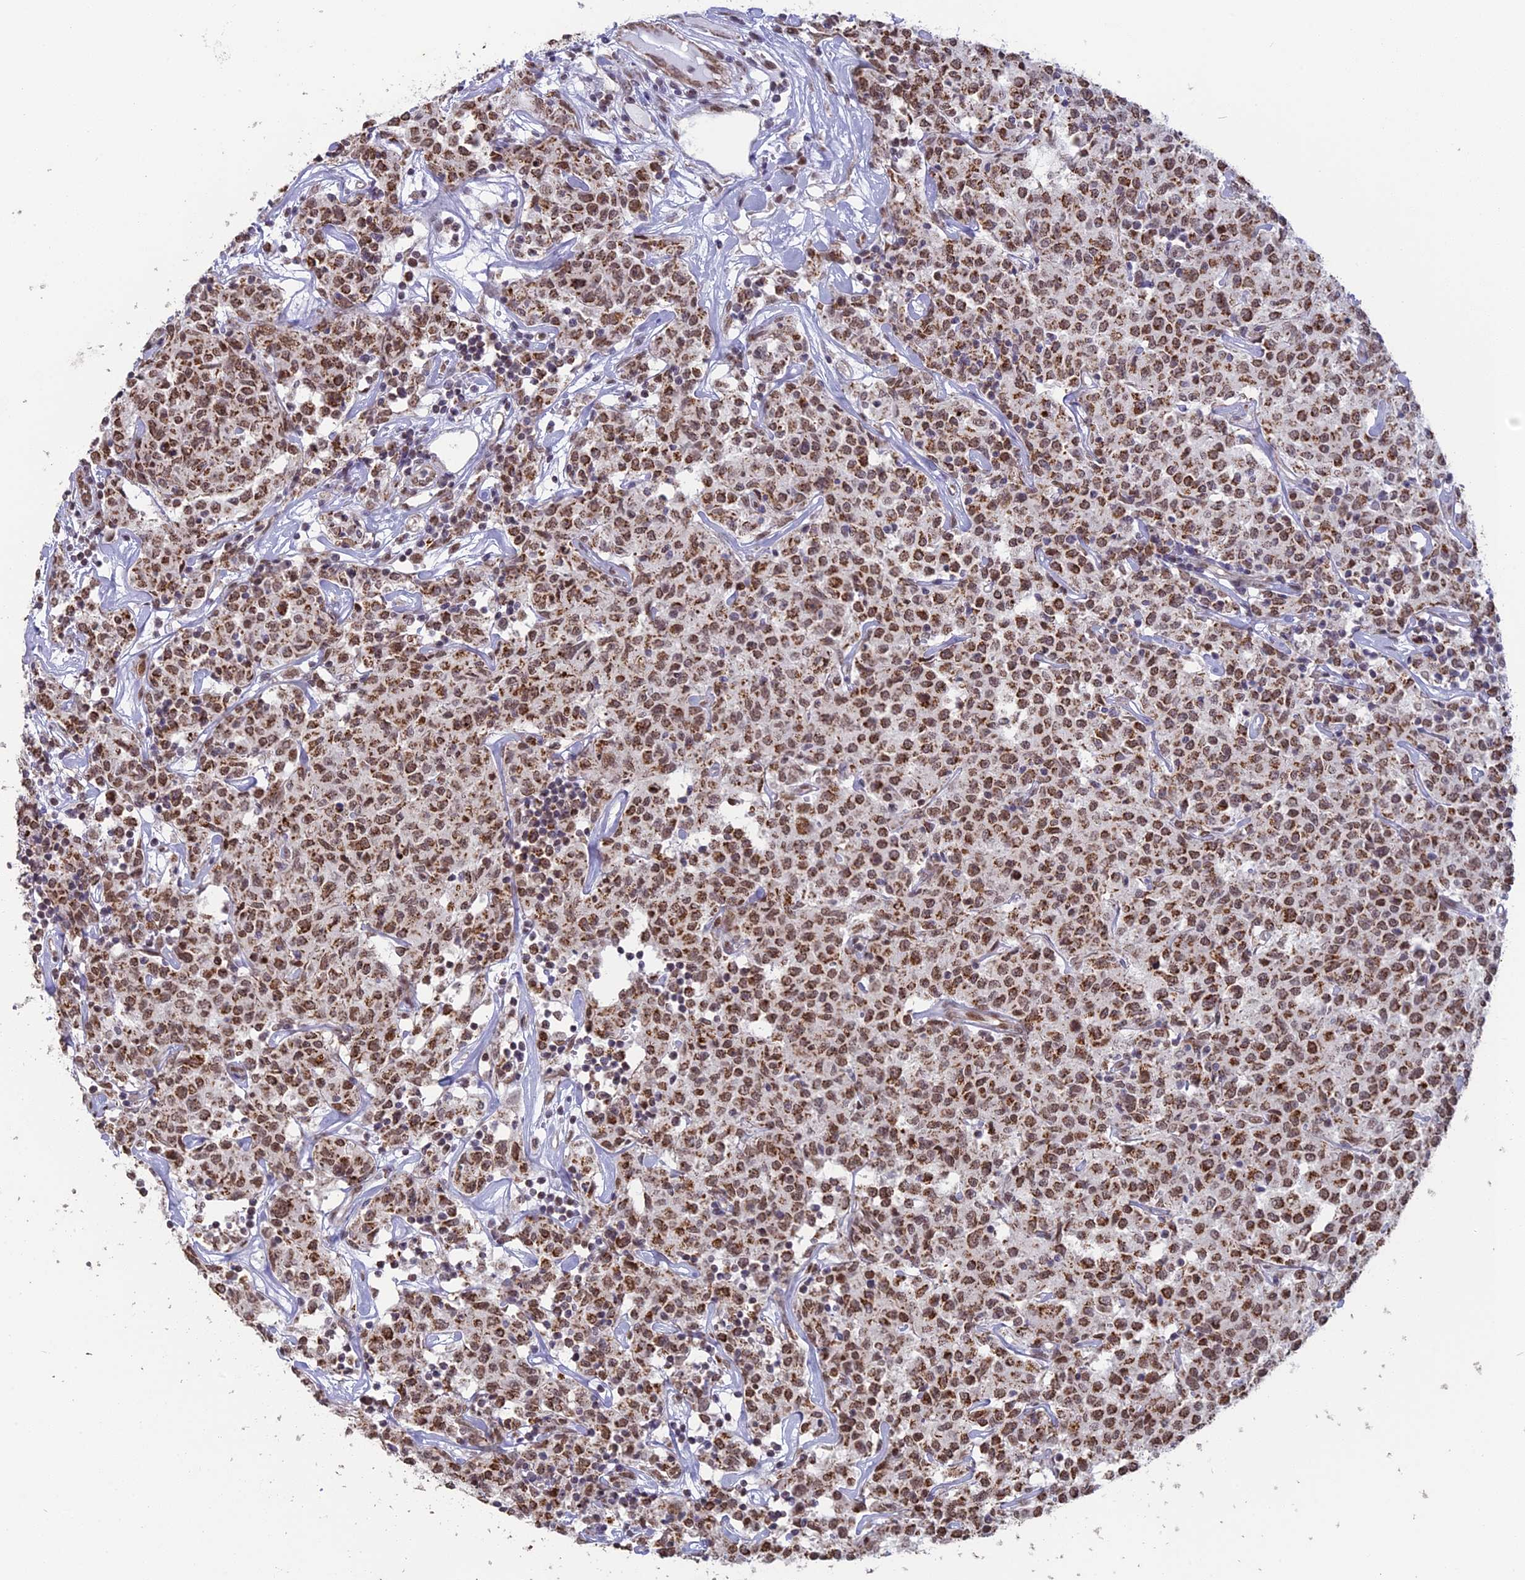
{"staining": {"intensity": "moderate", "quantity": ">75%", "location": "cytoplasmic/membranous"}, "tissue": "lymphoma", "cell_type": "Tumor cells", "image_type": "cancer", "snomed": [{"axis": "morphology", "description": "Malignant lymphoma, non-Hodgkin's type, Low grade"}, {"axis": "topography", "description": "Small intestine"}], "caption": "The immunohistochemical stain labels moderate cytoplasmic/membranous staining in tumor cells of lymphoma tissue.", "gene": "ARHGAP40", "patient": {"sex": "female", "age": 59}}